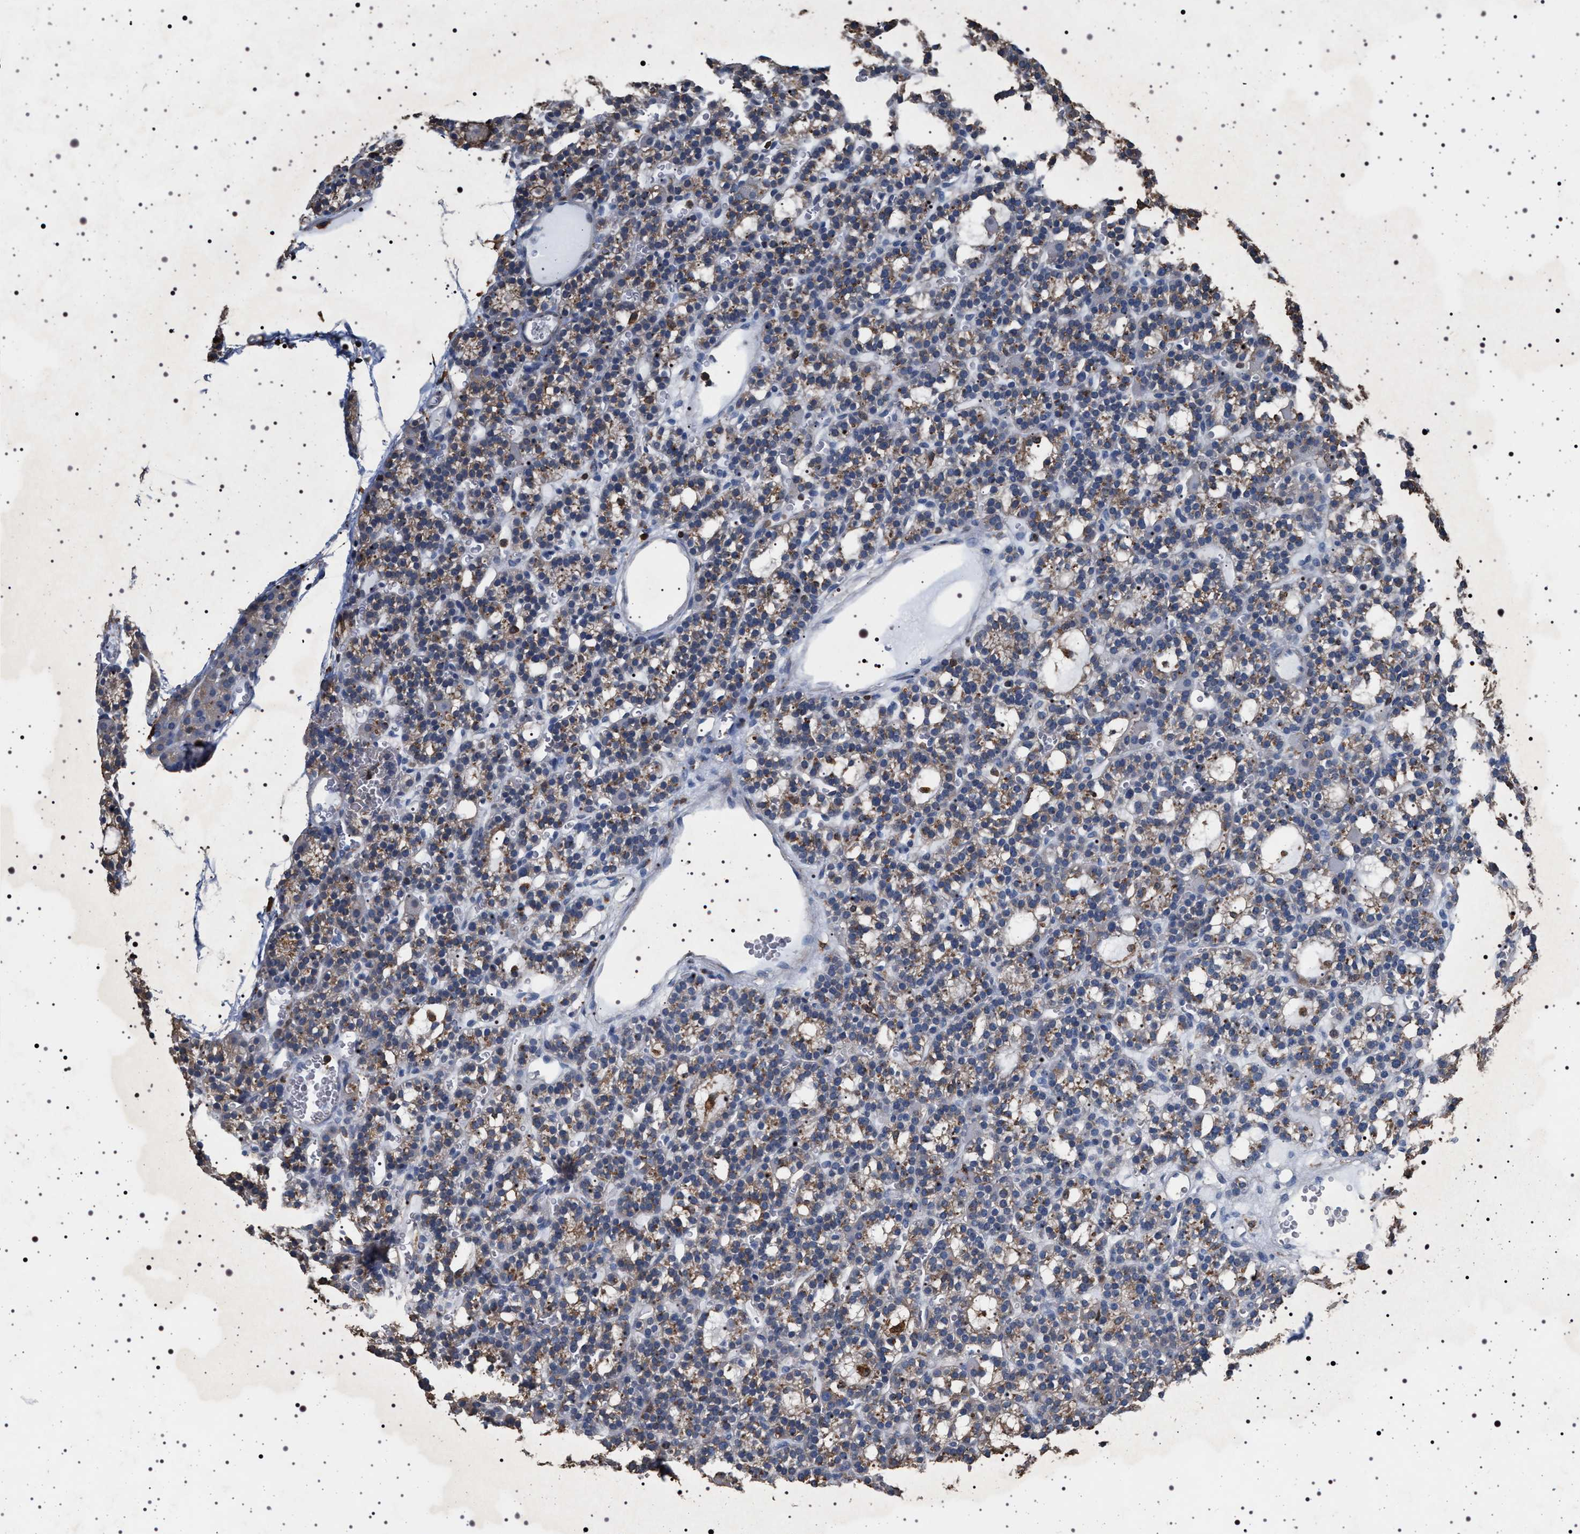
{"staining": {"intensity": "weak", "quantity": ">75%", "location": "cytoplasmic/membranous"}, "tissue": "parathyroid gland", "cell_type": "Glandular cells", "image_type": "normal", "snomed": [{"axis": "morphology", "description": "Normal tissue, NOS"}, {"axis": "morphology", "description": "Adenoma, NOS"}, {"axis": "topography", "description": "Parathyroid gland"}], "caption": "A micrograph of parathyroid gland stained for a protein demonstrates weak cytoplasmic/membranous brown staining in glandular cells.", "gene": "SMAP2", "patient": {"sex": "female", "age": 58}}